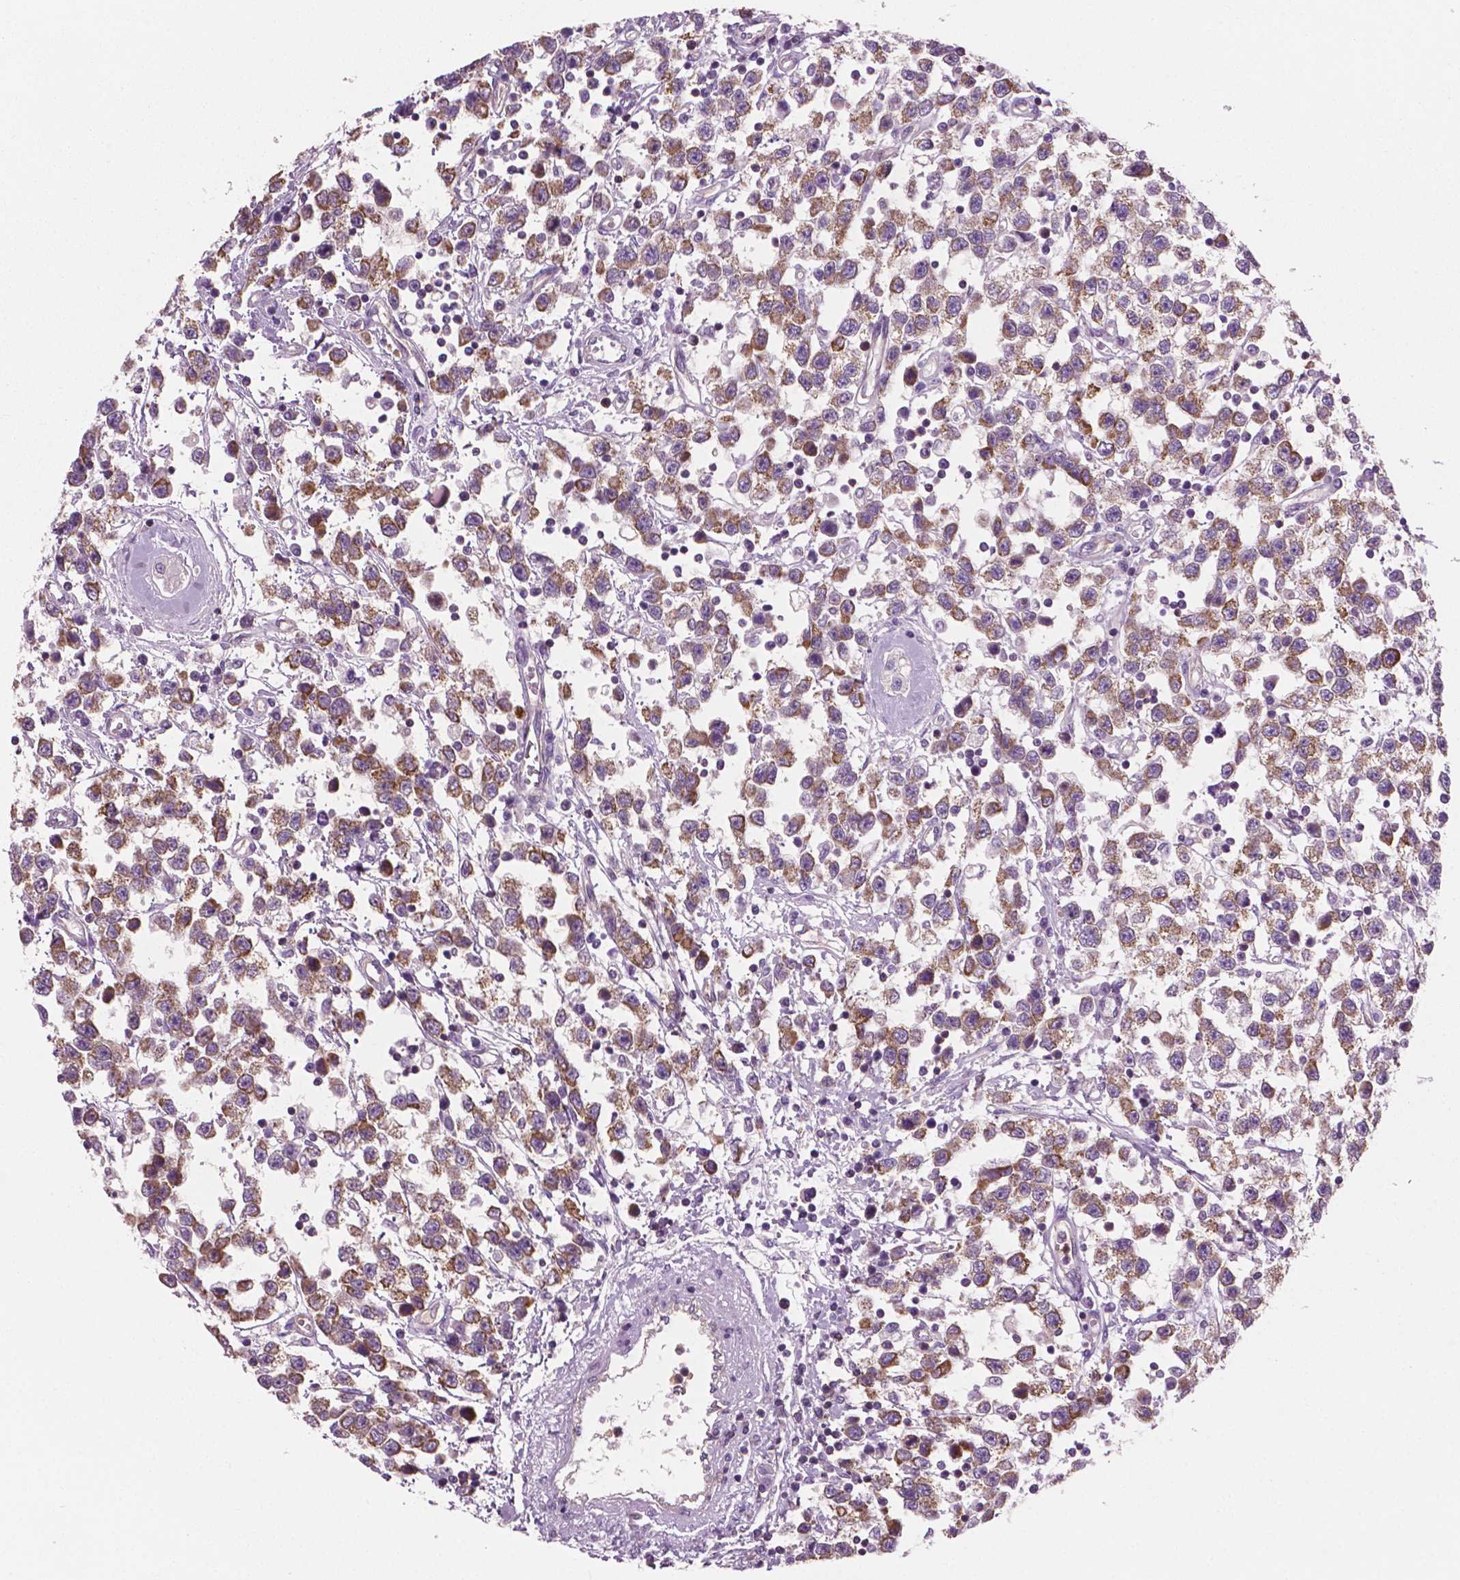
{"staining": {"intensity": "moderate", "quantity": ">75%", "location": "cytoplasmic/membranous"}, "tissue": "testis cancer", "cell_type": "Tumor cells", "image_type": "cancer", "snomed": [{"axis": "morphology", "description": "Seminoma, NOS"}, {"axis": "topography", "description": "Testis"}], "caption": "Immunohistochemical staining of testis cancer exhibits medium levels of moderate cytoplasmic/membranous staining in approximately >75% of tumor cells.", "gene": "PTX3", "patient": {"sex": "male", "age": 34}}